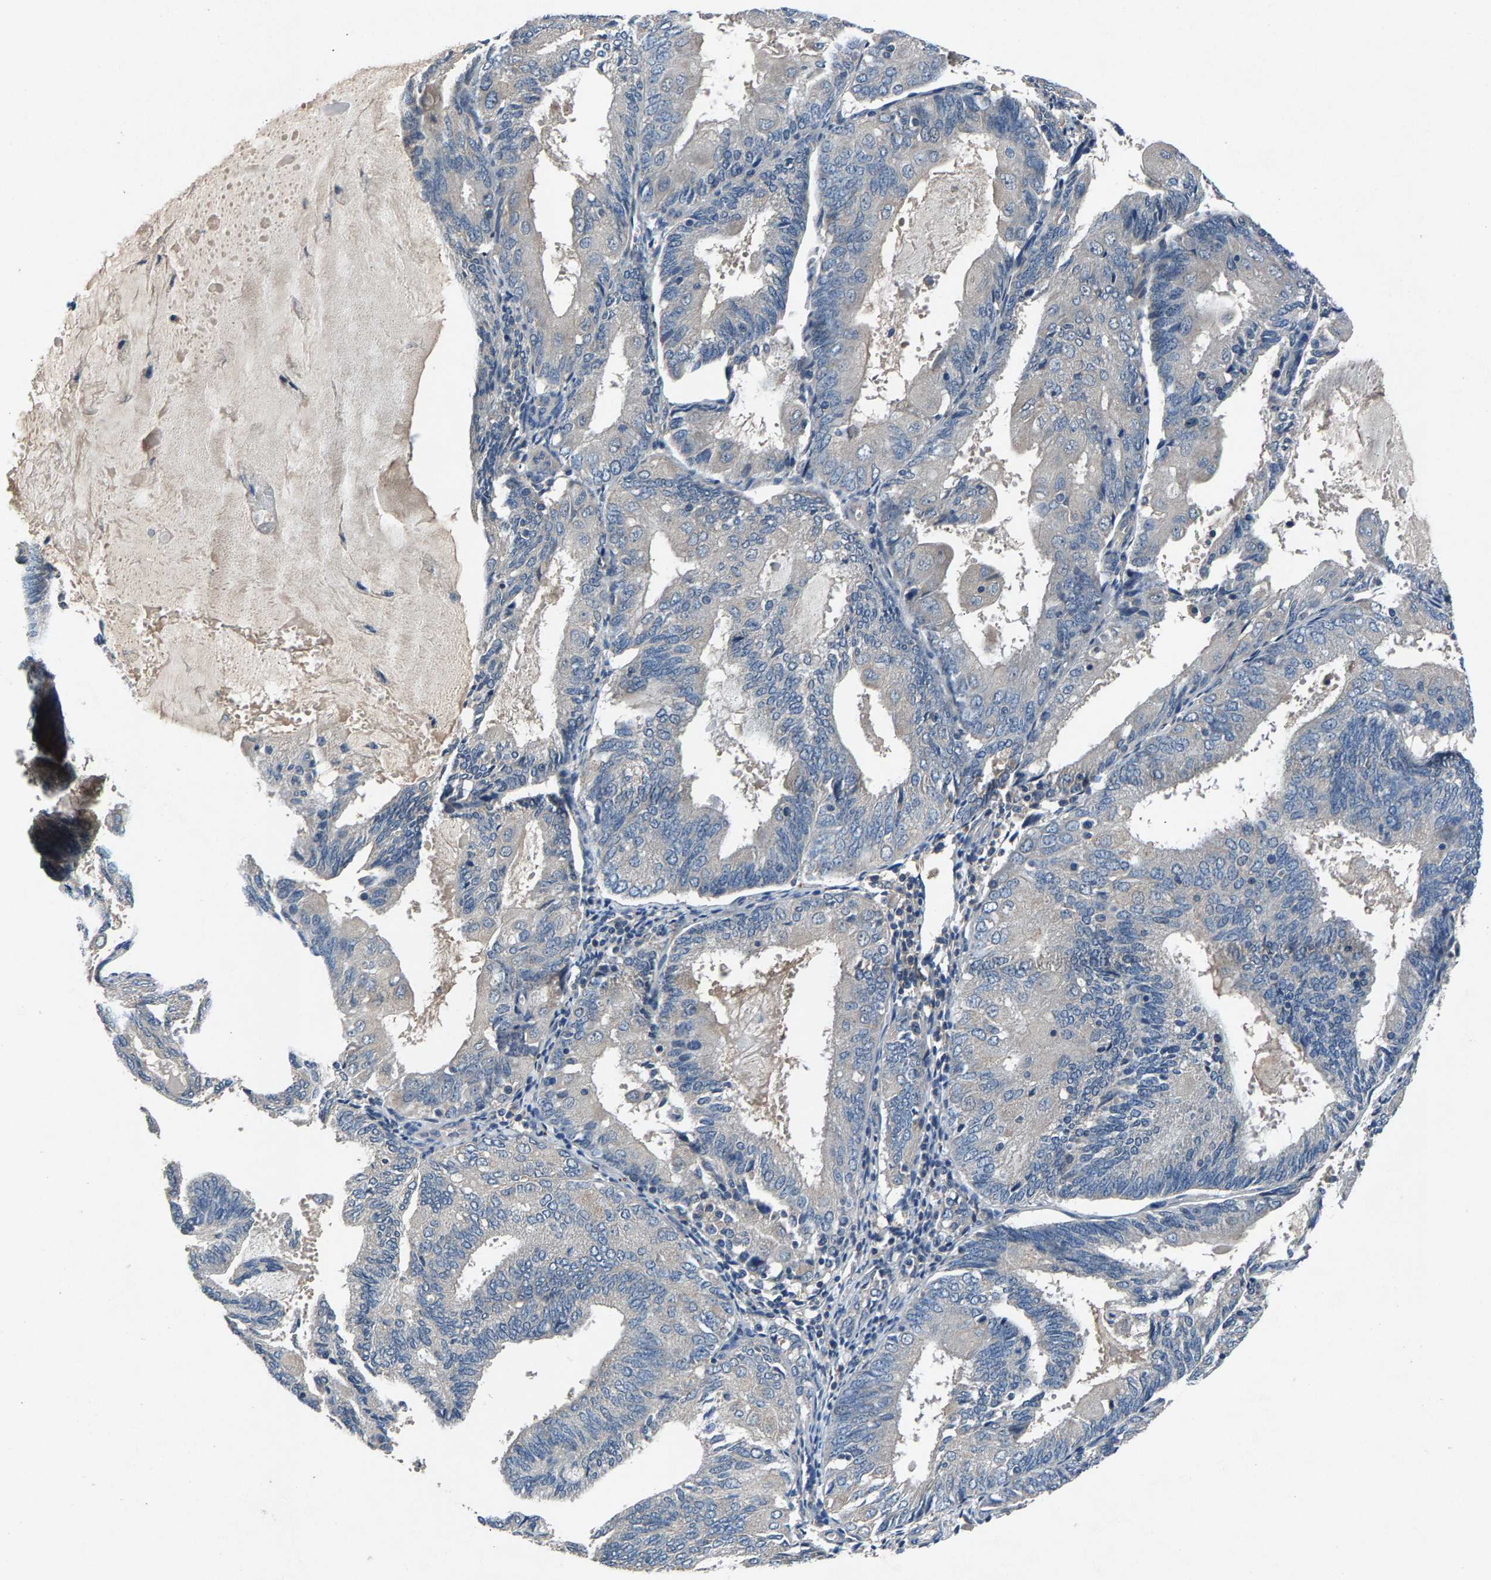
{"staining": {"intensity": "negative", "quantity": "none", "location": "none"}, "tissue": "endometrial cancer", "cell_type": "Tumor cells", "image_type": "cancer", "snomed": [{"axis": "morphology", "description": "Adenocarcinoma, NOS"}, {"axis": "topography", "description": "Endometrium"}], "caption": "Human endometrial cancer (adenocarcinoma) stained for a protein using IHC shows no expression in tumor cells.", "gene": "PRXL2C", "patient": {"sex": "female", "age": 81}}